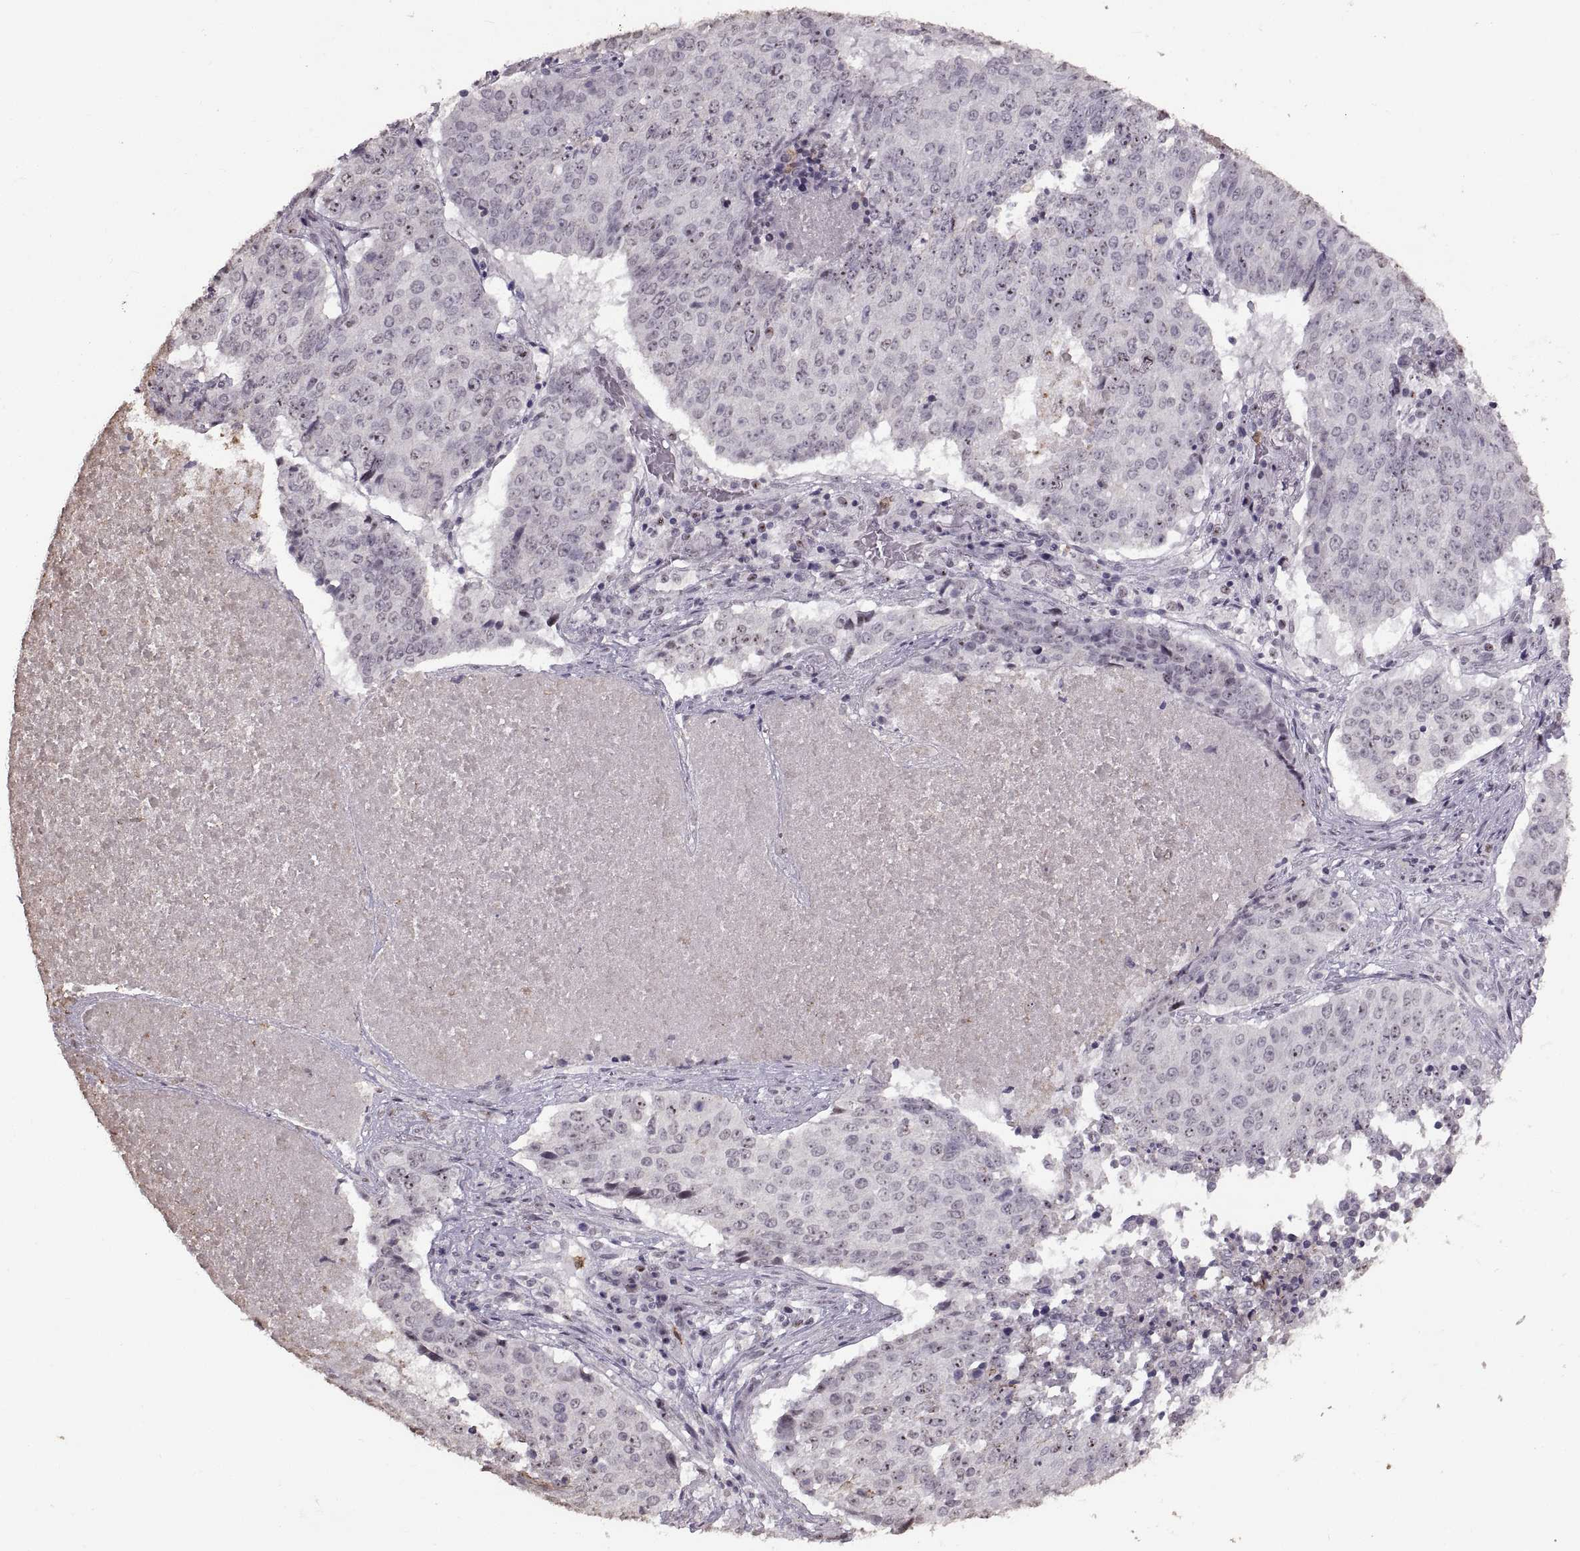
{"staining": {"intensity": "moderate", "quantity": "<25%", "location": "cytoplasmic/membranous"}, "tissue": "lung cancer", "cell_type": "Tumor cells", "image_type": "cancer", "snomed": [{"axis": "morphology", "description": "Normal tissue, NOS"}, {"axis": "morphology", "description": "Squamous cell carcinoma, NOS"}, {"axis": "topography", "description": "Bronchus"}, {"axis": "topography", "description": "Lung"}], "caption": "Tumor cells demonstrate low levels of moderate cytoplasmic/membranous expression in about <25% of cells in human lung cancer (squamous cell carcinoma).", "gene": "PALS1", "patient": {"sex": "male", "age": 64}}